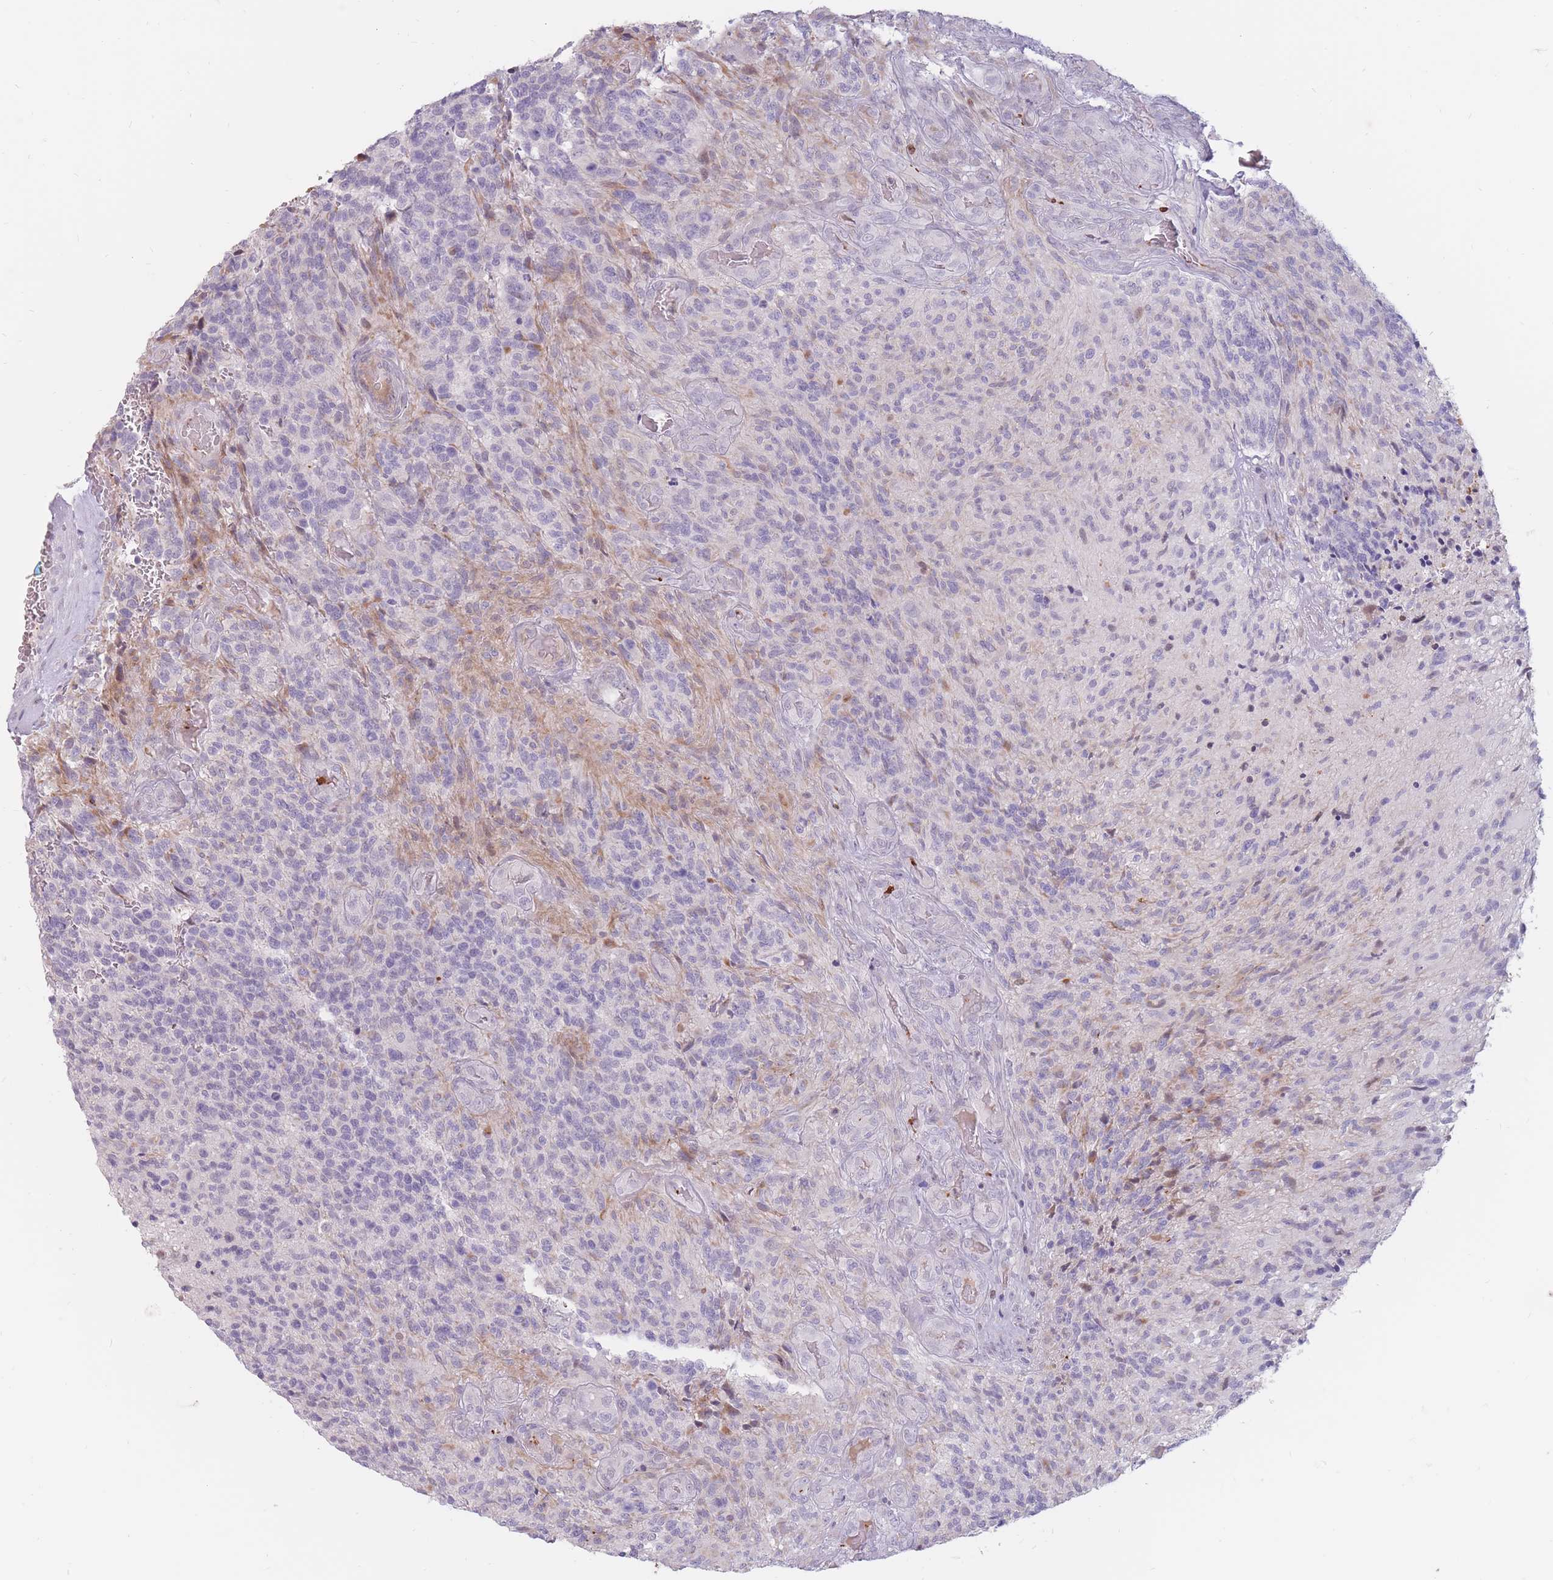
{"staining": {"intensity": "negative", "quantity": "none", "location": "none"}, "tissue": "glioma", "cell_type": "Tumor cells", "image_type": "cancer", "snomed": [{"axis": "morphology", "description": "Glioma, malignant, High grade"}, {"axis": "topography", "description": "Brain"}], "caption": "This is an immunohistochemistry (IHC) photomicrograph of glioma. There is no expression in tumor cells.", "gene": "PTGDR", "patient": {"sex": "male", "age": 36}}